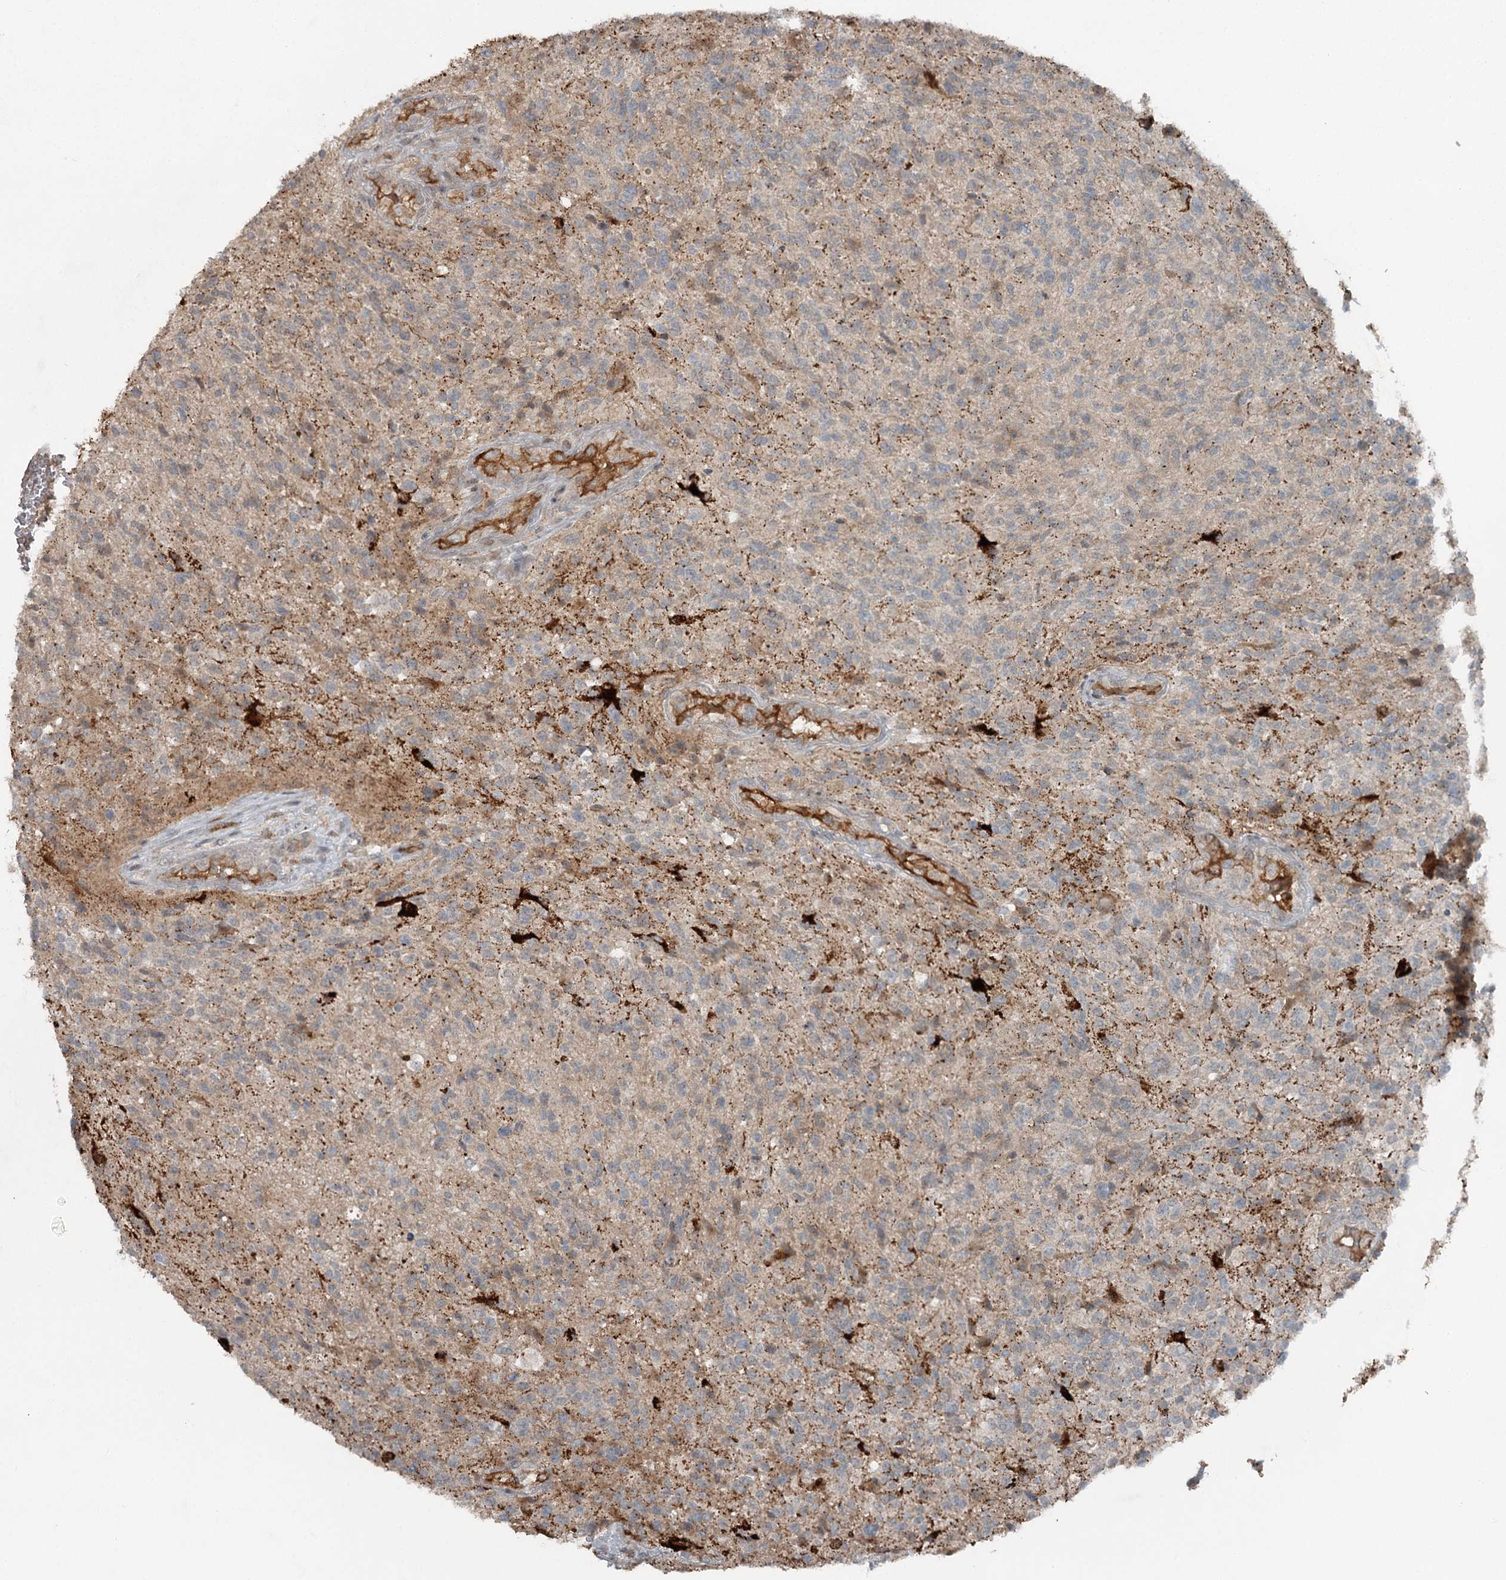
{"staining": {"intensity": "moderate", "quantity": "<25%", "location": "cytoplasmic/membranous"}, "tissue": "glioma", "cell_type": "Tumor cells", "image_type": "cancer", "snomed": [{"axis": "morphology", "description": "Glioma, malignant, High grade"}, {"axis": "topography", "description": "Brain"}], "caption": "A low amount of moderate cytoplasmic/membranous staining is present in approximately <25% of tumor cells in high-grade glioma (malignant) tissue. The staining was performed using DAB, with brown indicating positive protein expression. Nuclei are stained blue with hematoxylin.", "gene": "SLC39A8", "patient": {"sex": "male", "age": 56}}